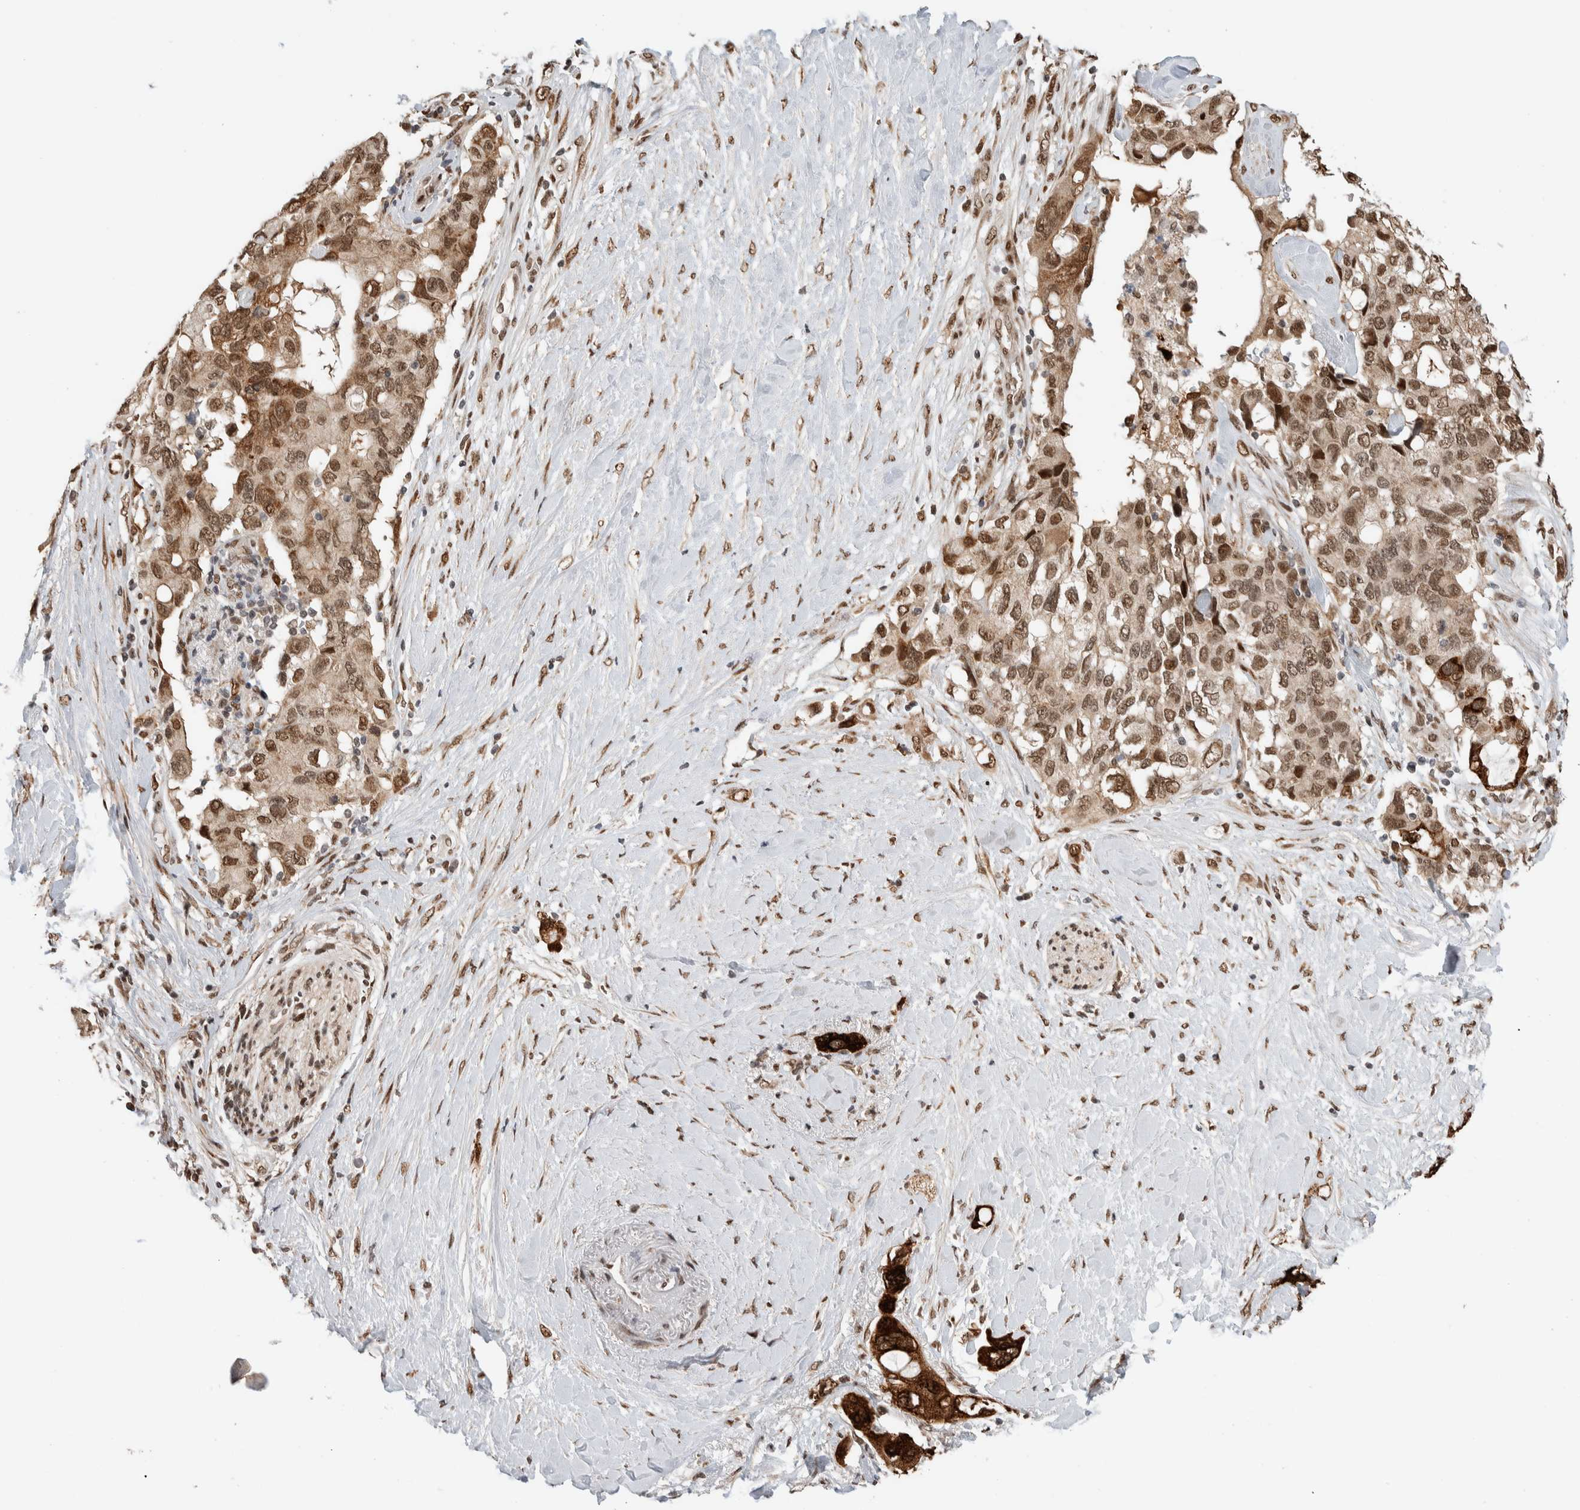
{"staining": {"intensity": "strong", "quantity": ">75%", "location": "cytoplasmic/membranous,nuclear"}, "tissue": "pancreatic cancer", "cell_type": "Tumor cells", "image_type": "cancer", "snomed": [{"axis": "morphology", "description": "Adenocarcinoma, NOS"}, {"axis": "topography", "description": "Pancreas"}], "caption": "IHC image of adenocarcinoma (pancreatic) stained for a protein (brown), which exhibits high levels of strong cytoplasmic/membranous and nuclear staining in approximately >75% of tumor cells.", "gene": "TNRC18", "patient": {"sex": "female", "age": 56}}